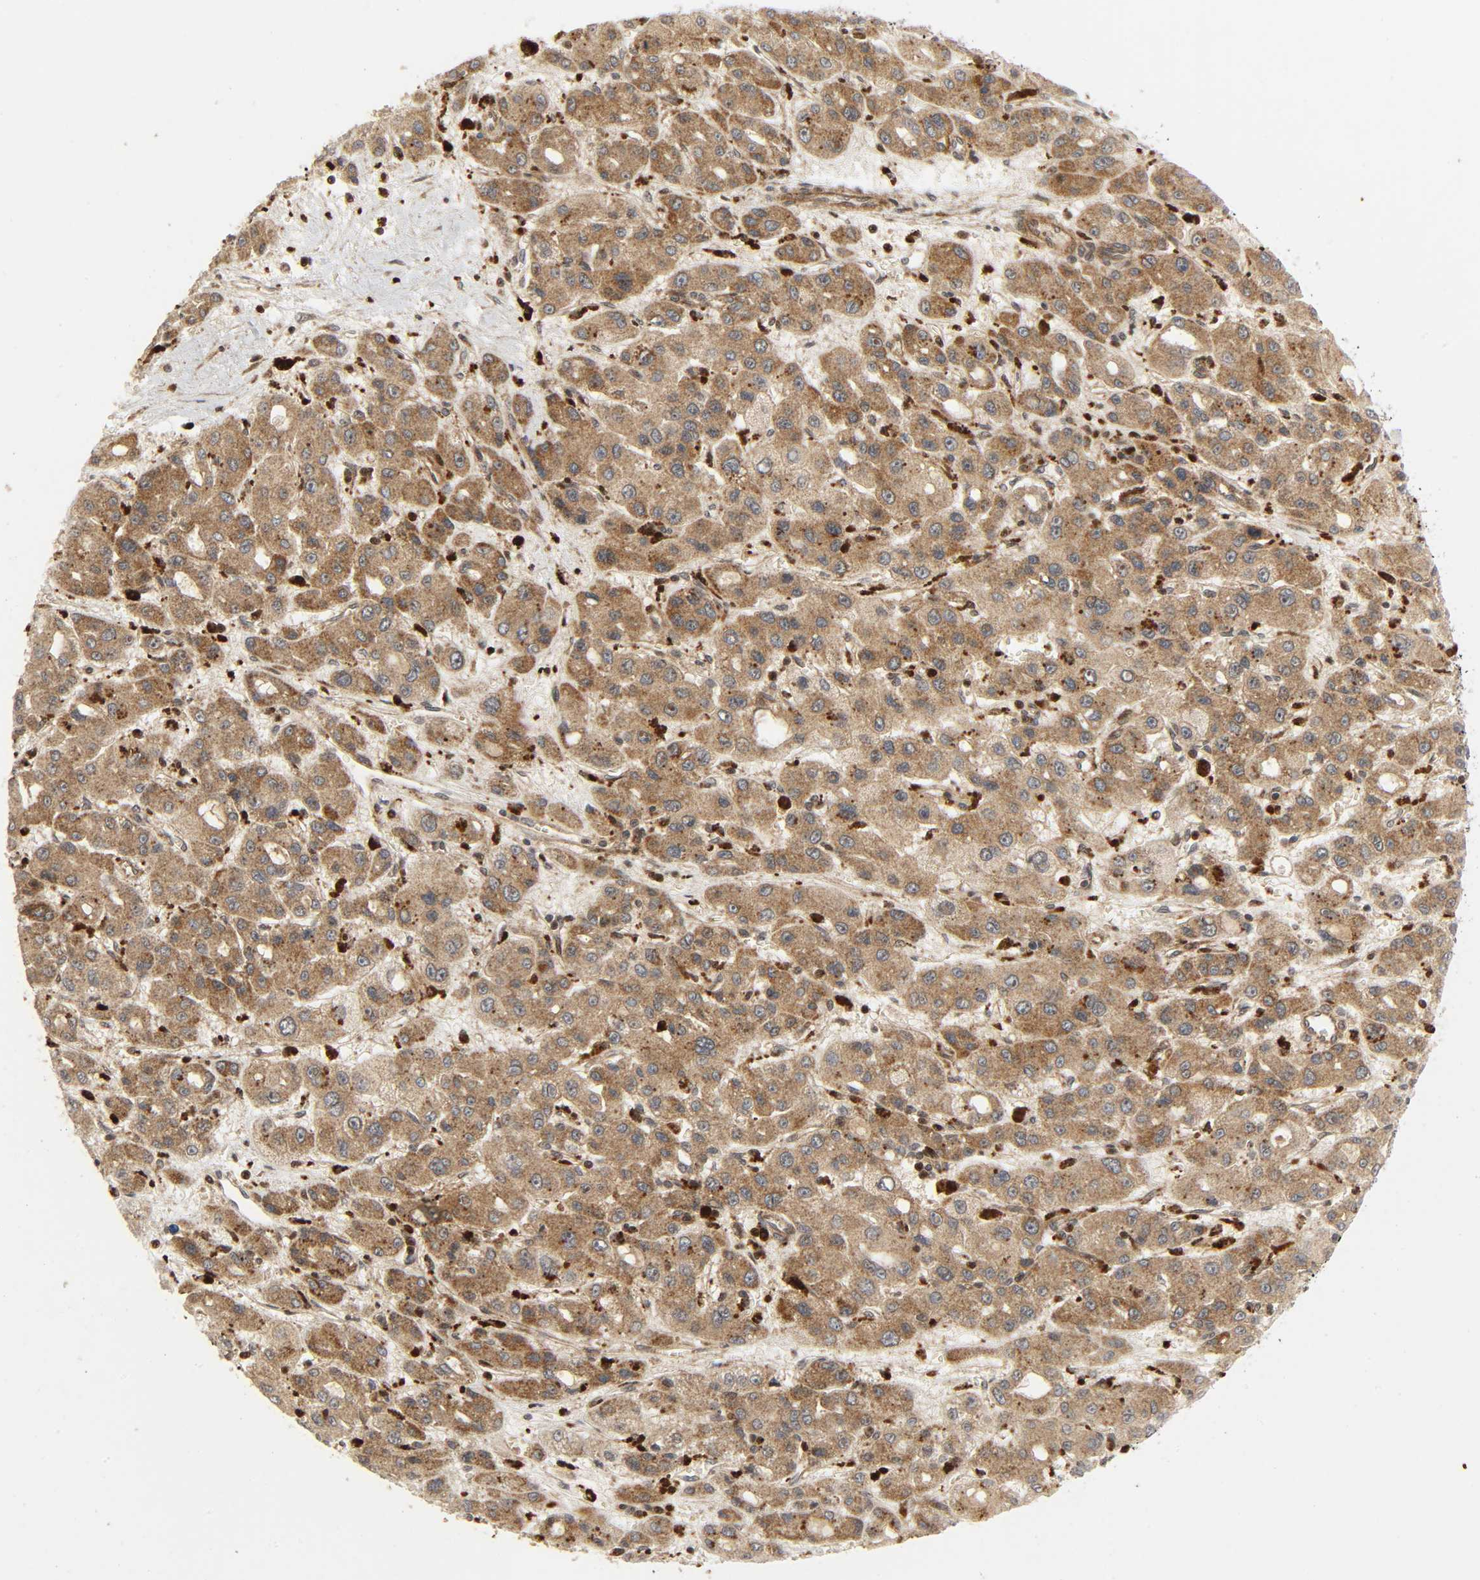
{"staining": {"intensity": "moderate", "quantity": ">75%", "location": "cytoplasmic/membranous"}, "tissue": "liver cancer", "cell_type": "Tumor cells", "image_type": "cancer", "snomed": [{"axis": "morphology", "description": "Carcinoma, Hepatocellular, NOS"}, {"axis": "topography", "description": "Liver"}], "caption": "Approximately >75% of tumor cells in liver cancer (hepatocellular carcinoma) display moderate cytoplasmic/membranous protein staining as visualized by brown immunohistochemical staining.", "gene": "CHUK", "patient": {"sex": "male", "age": 55}}